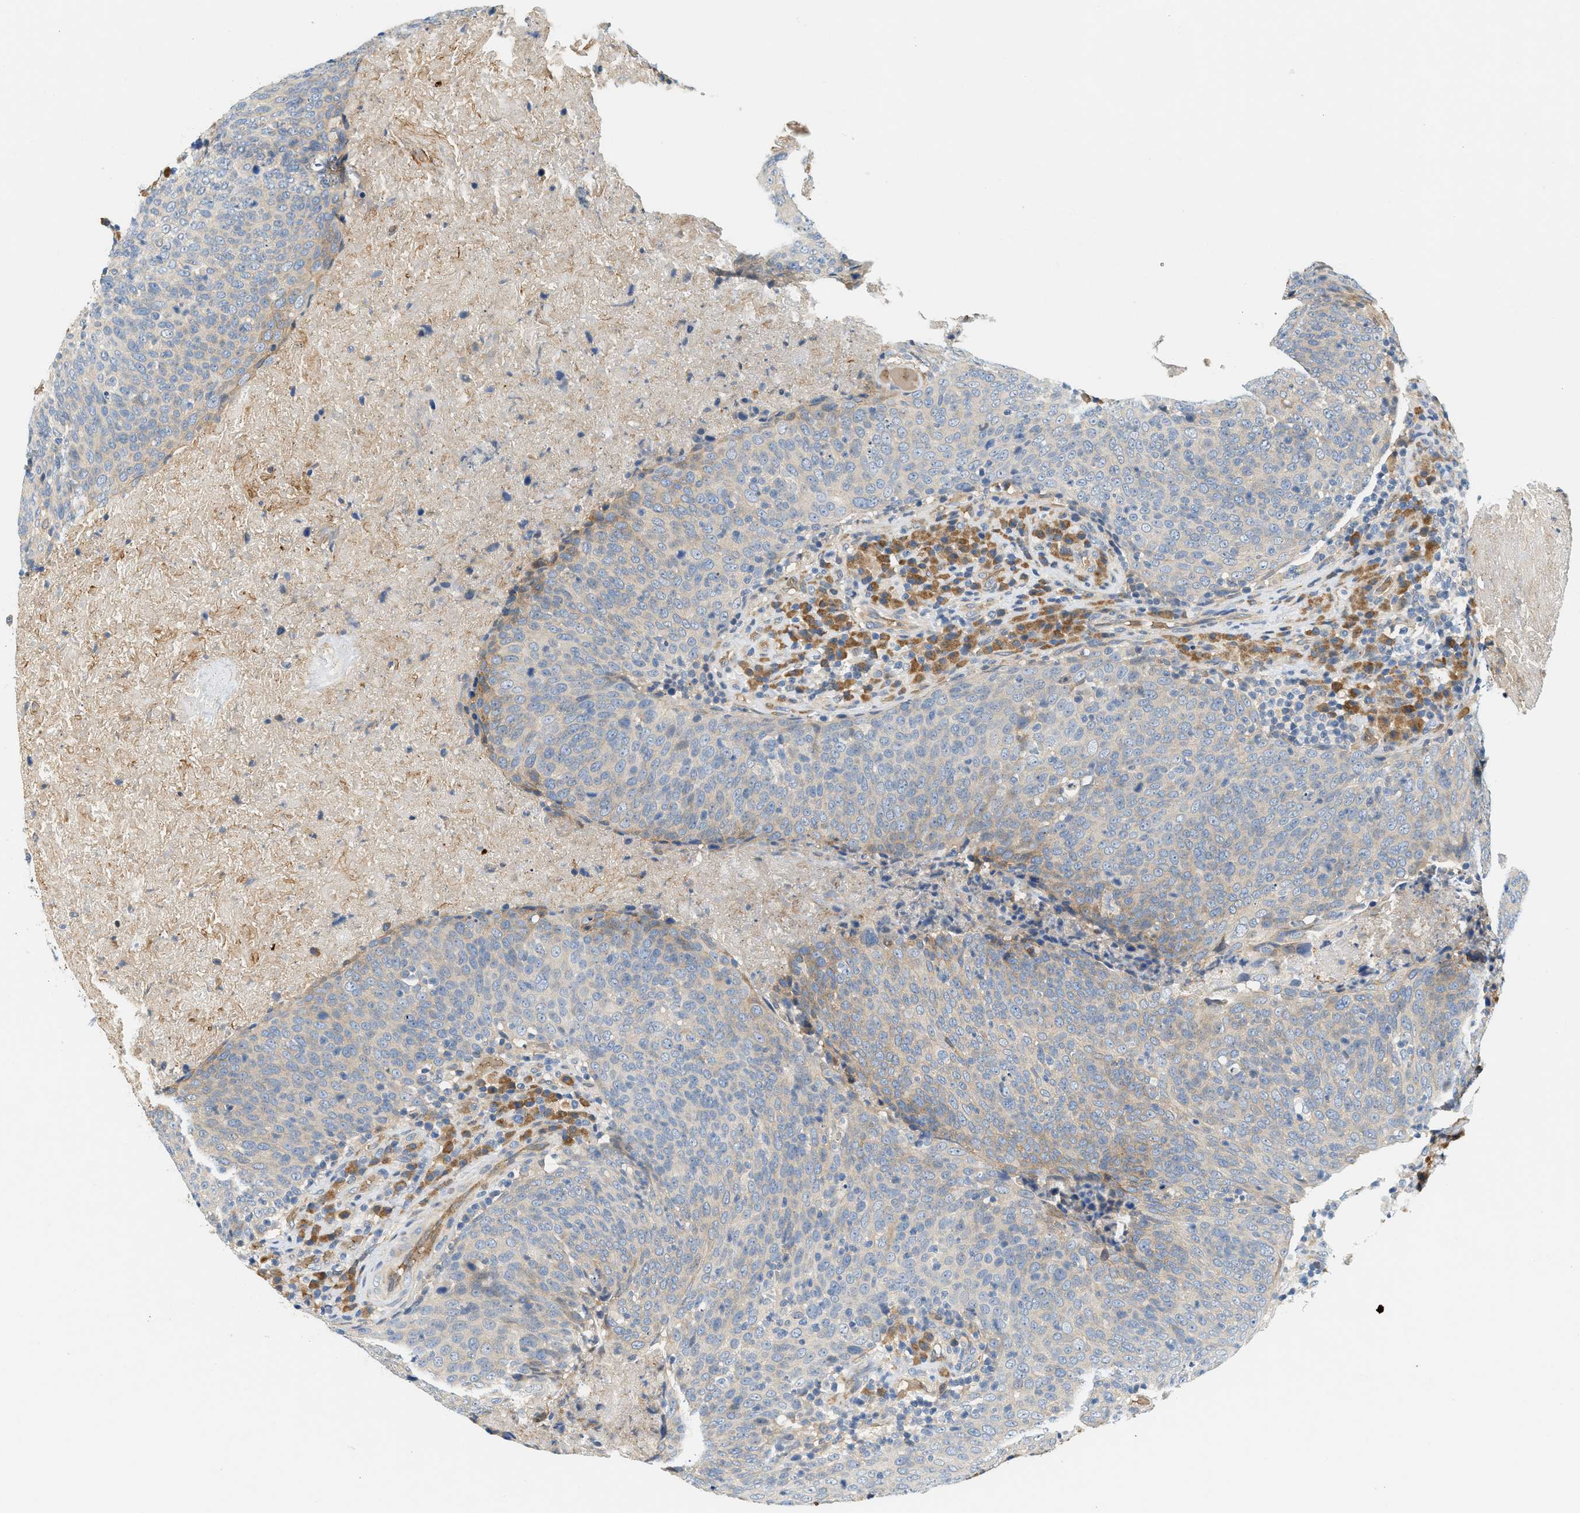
{"staining": {"intensity": "weak", "quantity": "<25%", "location": "cytoplasmic/membranous"}, "tissue": "head and neck cancer", "cell_type": "Tumor cells", "image_type": "cancer", "snomed": [{"axis": "morphology", "description": "Squamous cell carcinoma, NOS"}, {"axis": "morphology", "description": "Squamous cell carcinoma, metastatic, NOS"}, {"axis": "topography", "description": "Lymph node"}, {"axis": "topography", "description": "Head-Neck"}], "caption": "Tumor cells show no significant protein staining in head and neck cancer.", "gene": "CYTH2", "patient": {"sex": "male", "age": 62}}